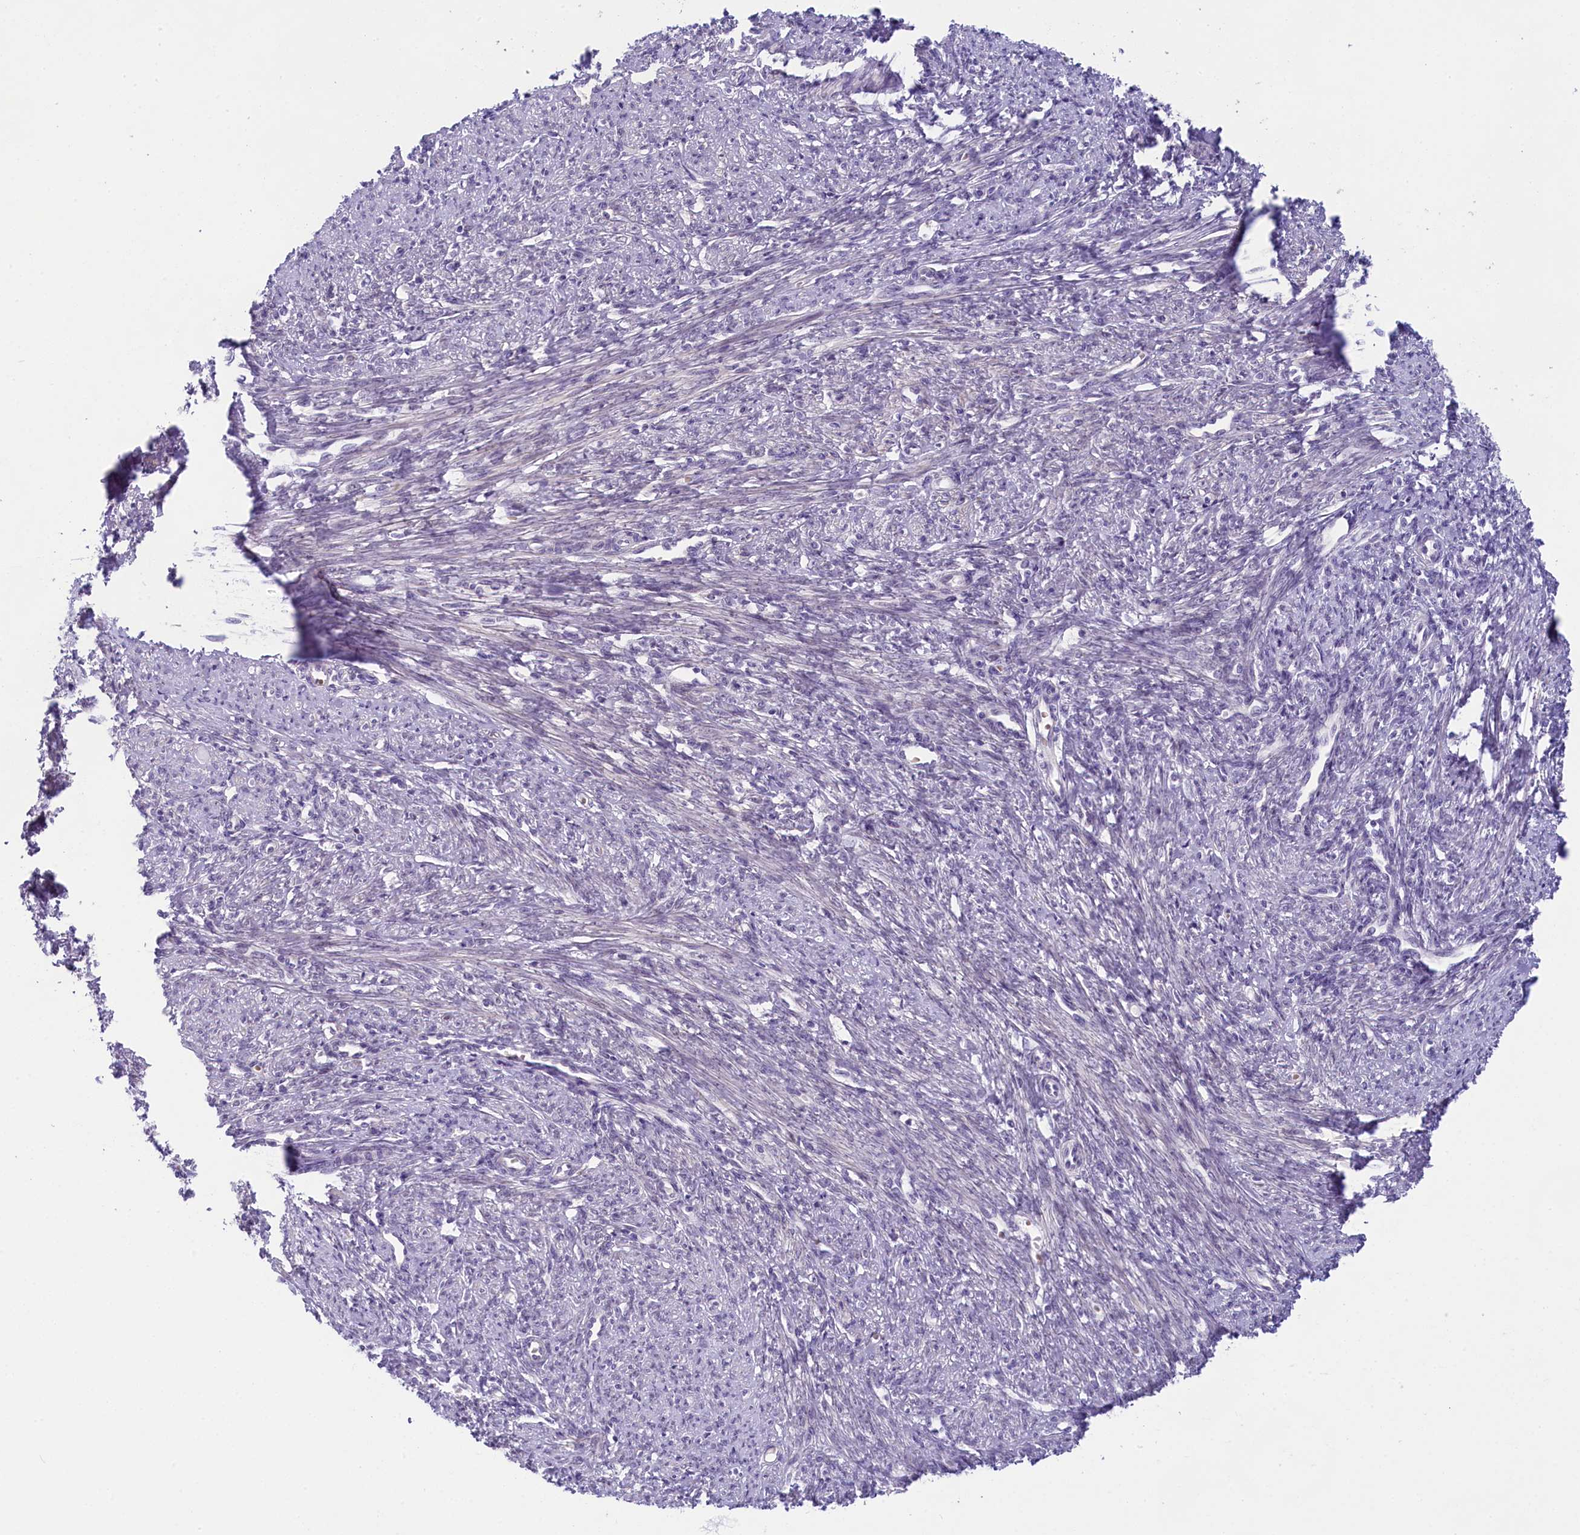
{"staining": {"intensity": "weak", "quantity": "25%-75%", "location": "cytoplasmic/membranous,nuclear"}, "tissue": "smooth muscle", "cell_type": "Smooth muscle cells", "image_type": "normal", "snomed": [{"axis": "morphology", "description": "Normal tissue, NOS"}, {"axis": "topography", "description": "Smooth muscle"}, {"axis": "topography", "description": "Uterus"}], "caption": "A histopathology image of human smooth muscle stained for a protein demonstrates weak cytoplasmic/membranous,nuclear brown staining in smooth muscle cells. Nuclei are stained in blue.", "gene": "CRAMP1", "patient": {"sex": "female", "age": 59}}